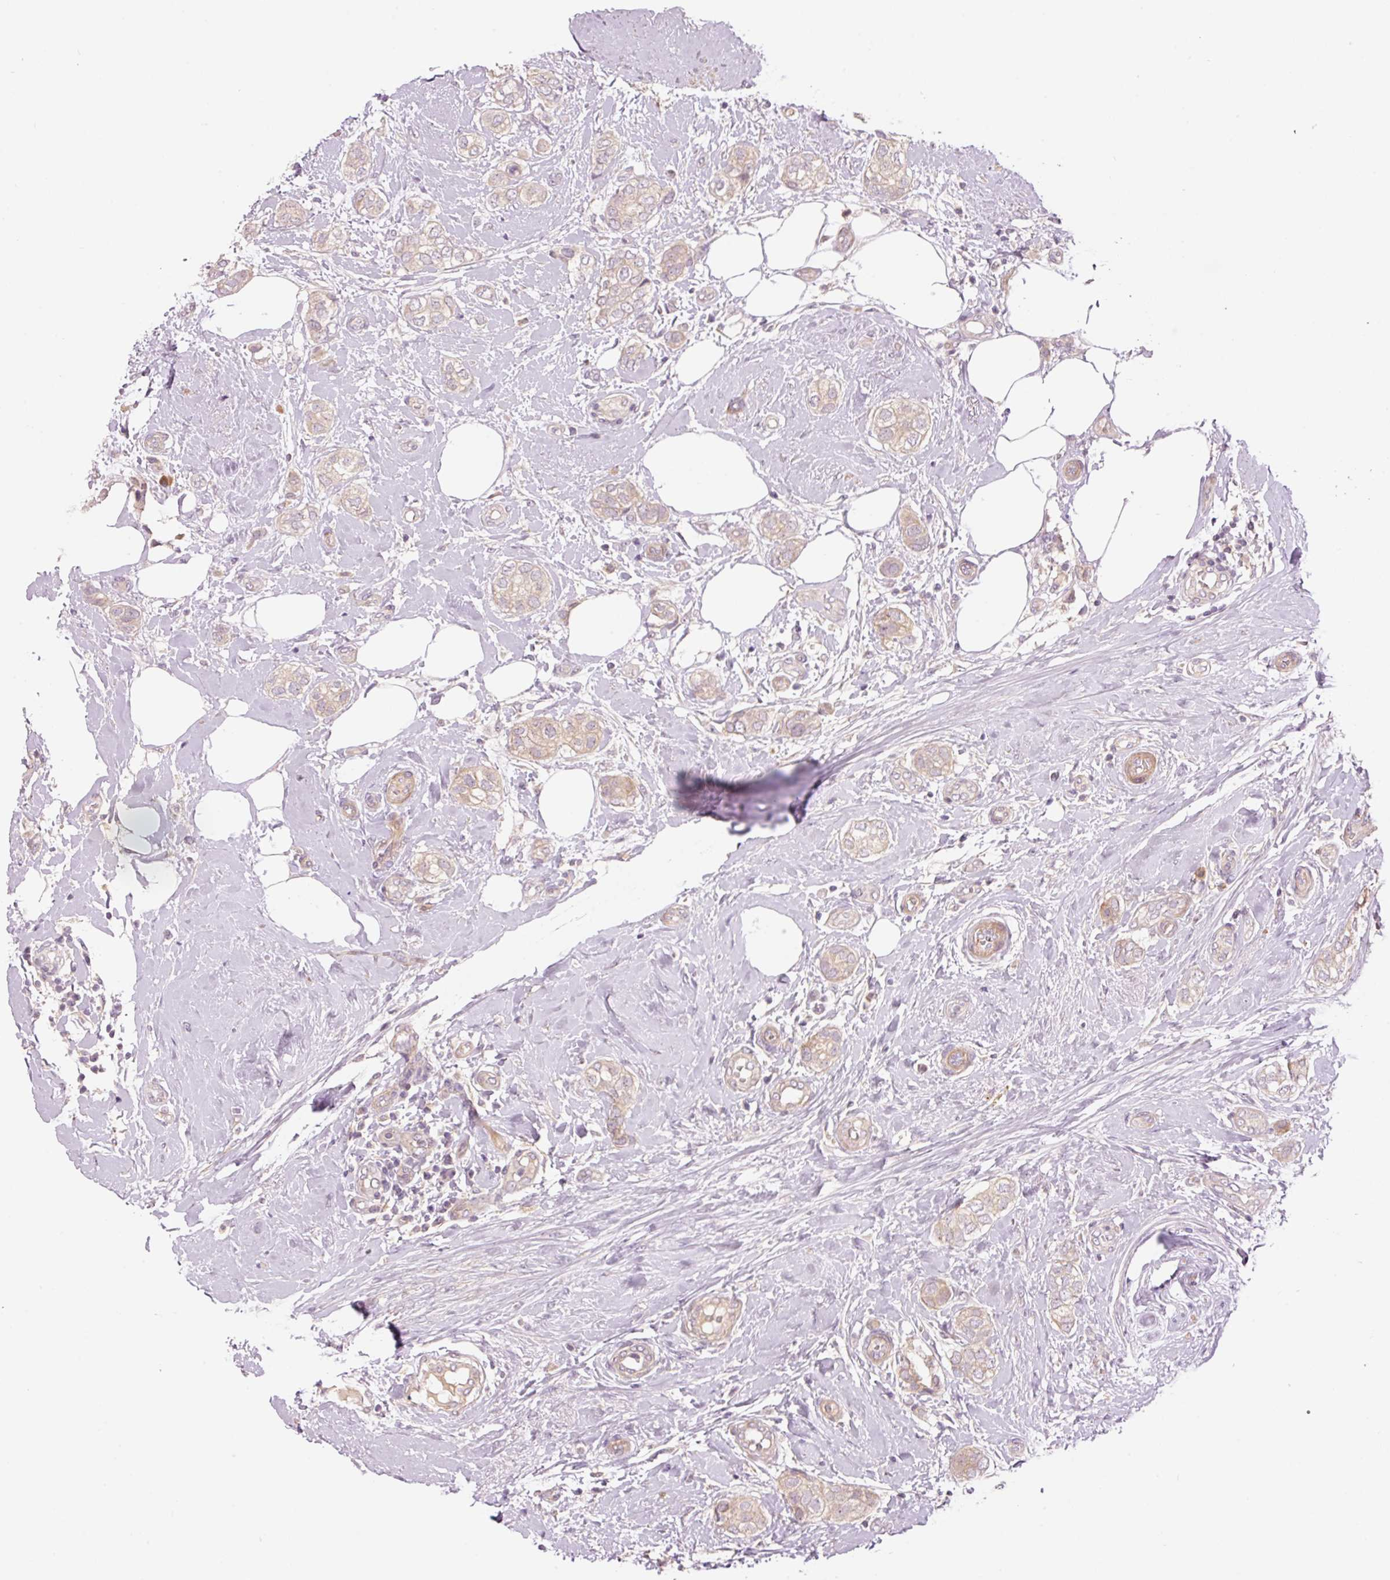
{"staining": {"intensity": "weak", "quantity": "25%-75%", "location": "cytoplasmic/membranous"}, "tissue": "breast cancer", "cell_type": "Tumor cells", "image_type": "cancer", "snomed": [{"axis": "morphology", "description": "Duct carcinoma"}, {"axis": "topography", "description": "Breast"}], "caption": "IHC photomicrograph of neoplastic tissue: intraductal carcinoma (breast) stained using IHC shows low levels of weak protein expression localized specifically in the cytoplasmic/membranous of tumor cells, appearing as a cytoplasmic/membranous brown color.", "gene": "SLC29A3", "patient": {"sex": "female", "age": 73}}